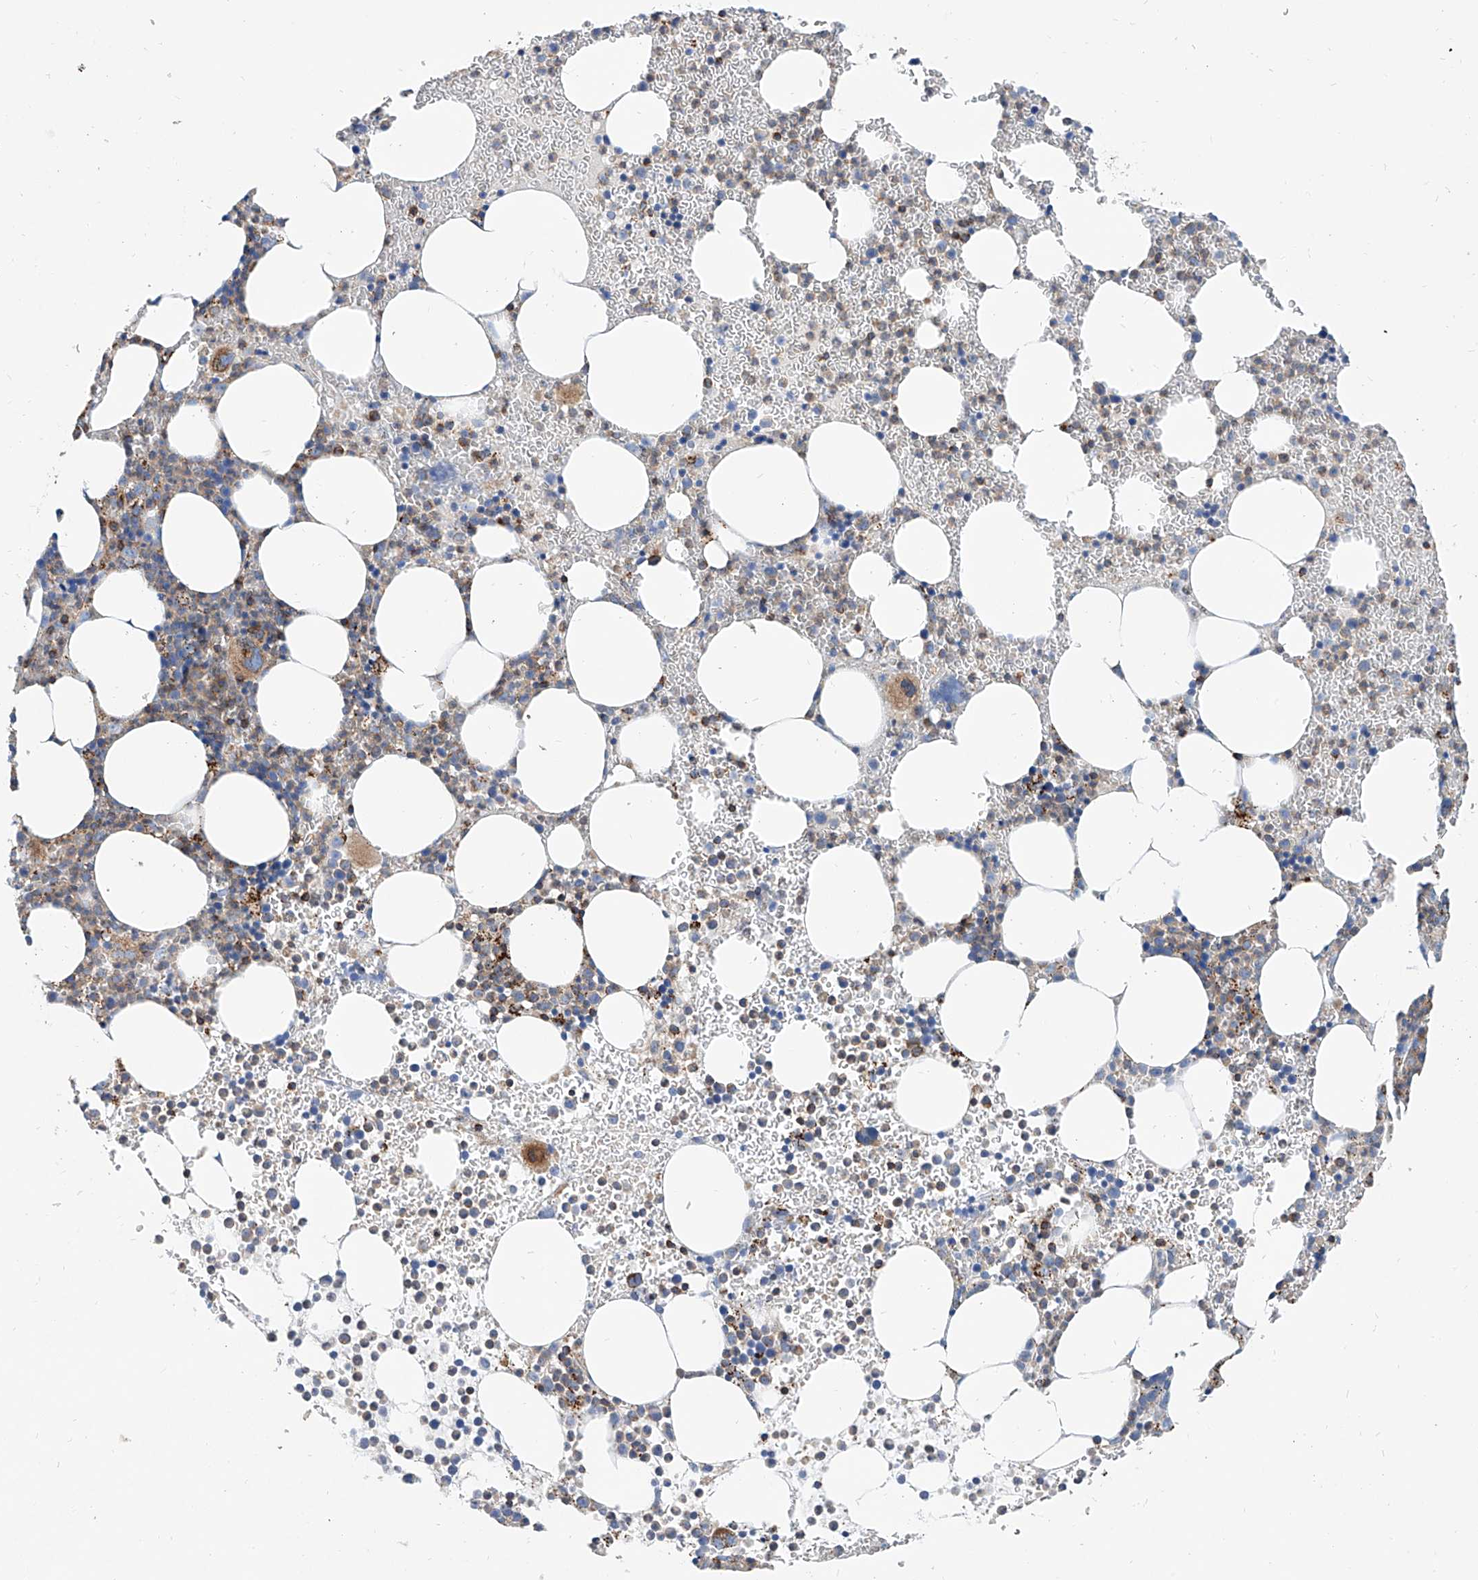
{"staining": {"intensity": "weak", "quantity": "25%-75%", "location": "cytoplasmic/membranous"}, "tissue": "bone marrow", "cell_type": "Hematopoietic cells", "image_type": "normal", "snomed": [{"axis": "morphology", "description": "Normal tissue, NOS"}, {"axis": "topography", "description": "Bone marrow"}], "caption": "Unremarkable bone marrow demonstrates weak cytoplasmic/membranous positivity in approximately 25%-75% of hematopoietic cells, visualized by immunohistochemistry. Using DAB (brown) and hematoxylin (blue) stains, captured at high magnification using brightfield microscopy.", "gene": "CPNE5", "patient": {"sex": "female", "age": 78}}